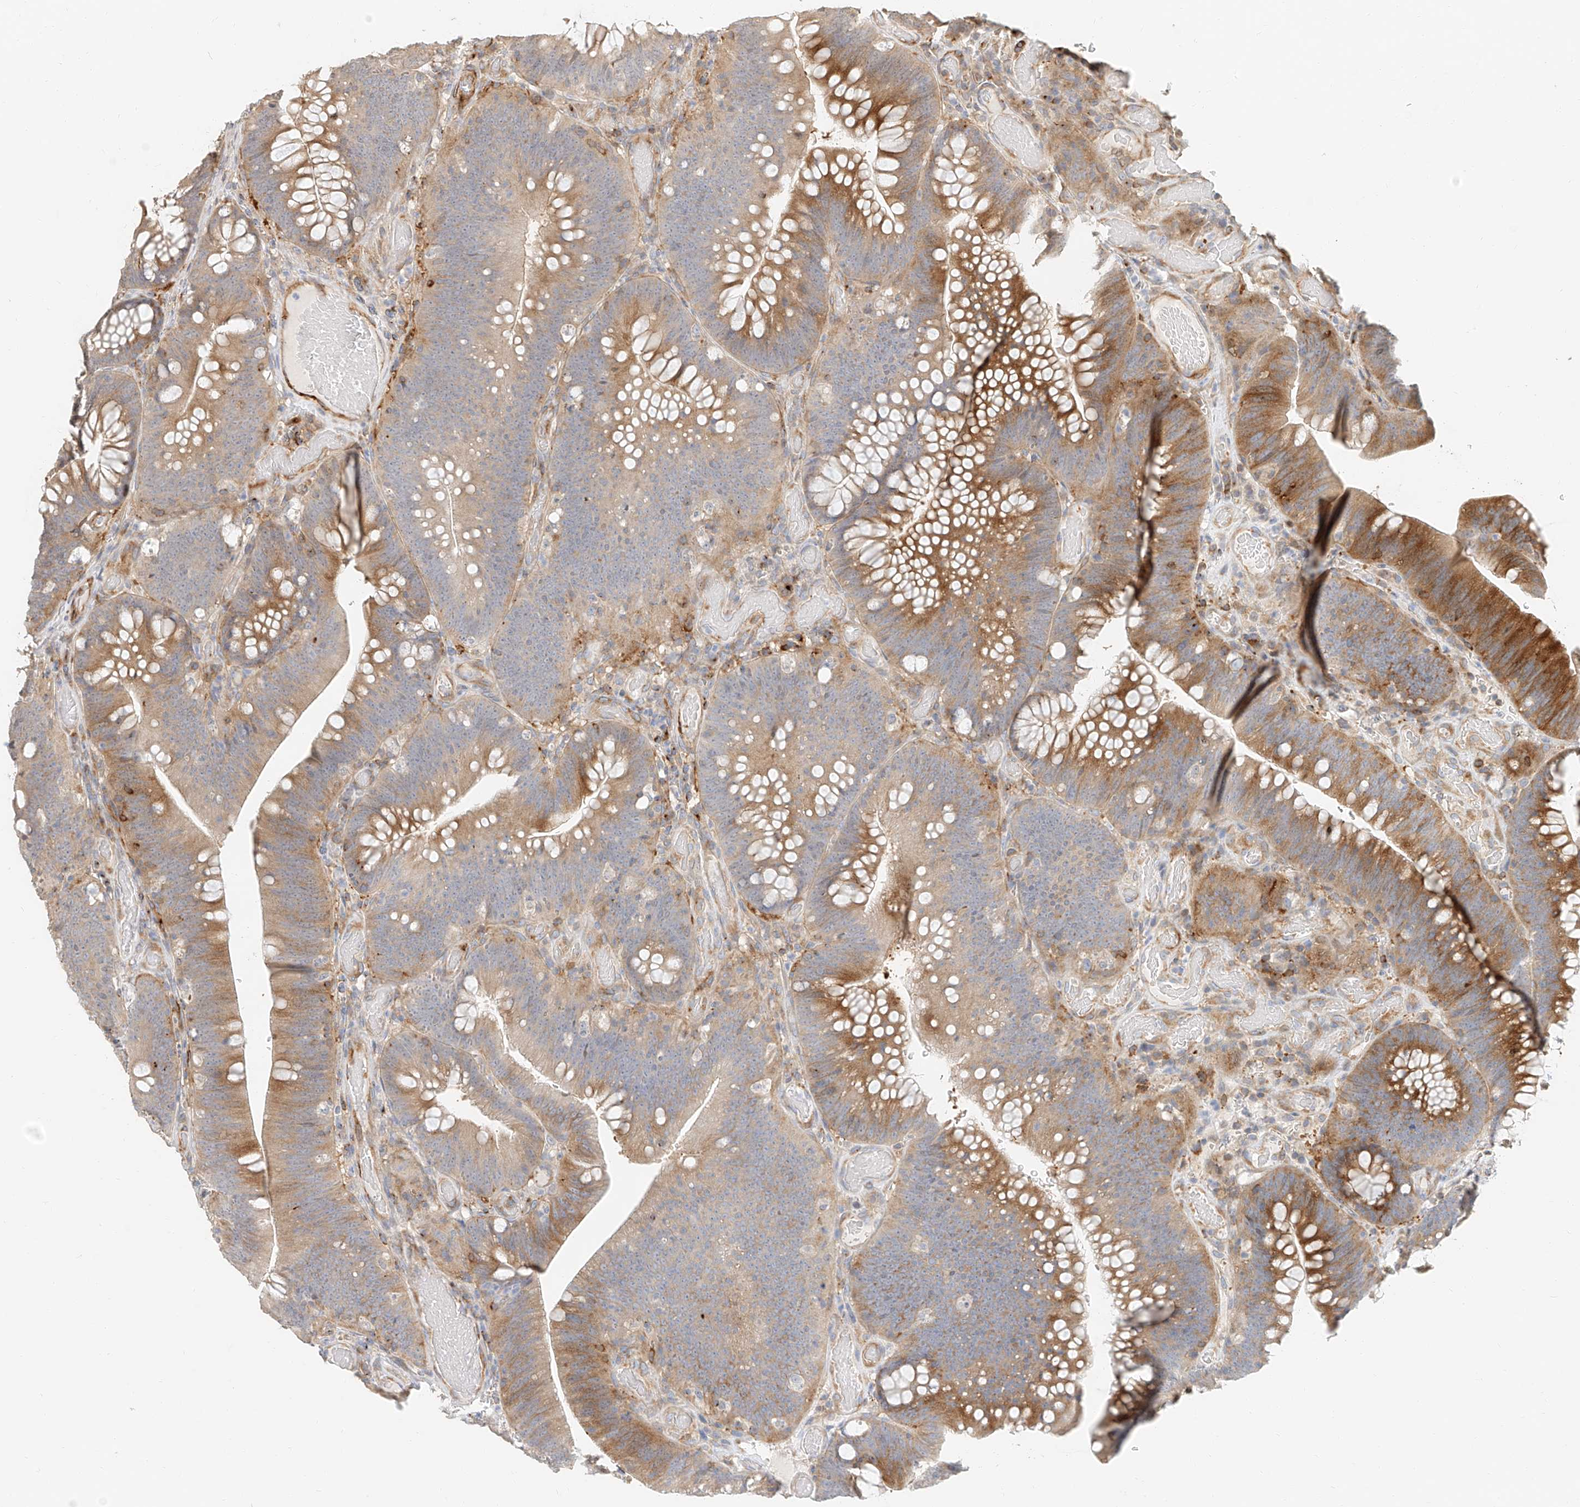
{"staining": {"intensity": "moderate", "quantity": "25%-75%", "location": "cytoplasmic/membranous"}, "tissue": "colorectal cancer", "cell_type": "Tumor cells", "image_type": "cancer", "snomed": [{"axis": "morphology", "description": "Normal tissue, NOS"}, {"axis": "topography", "description": "Colon"}], "caption": "Colorectal cancer stained with IHC reveals moderate cytoplasmic/membranous expression in about 25%-75% of tumor cells.", "gene": "NAP1L1", "patient": {"sex": "female", "age": 82}}